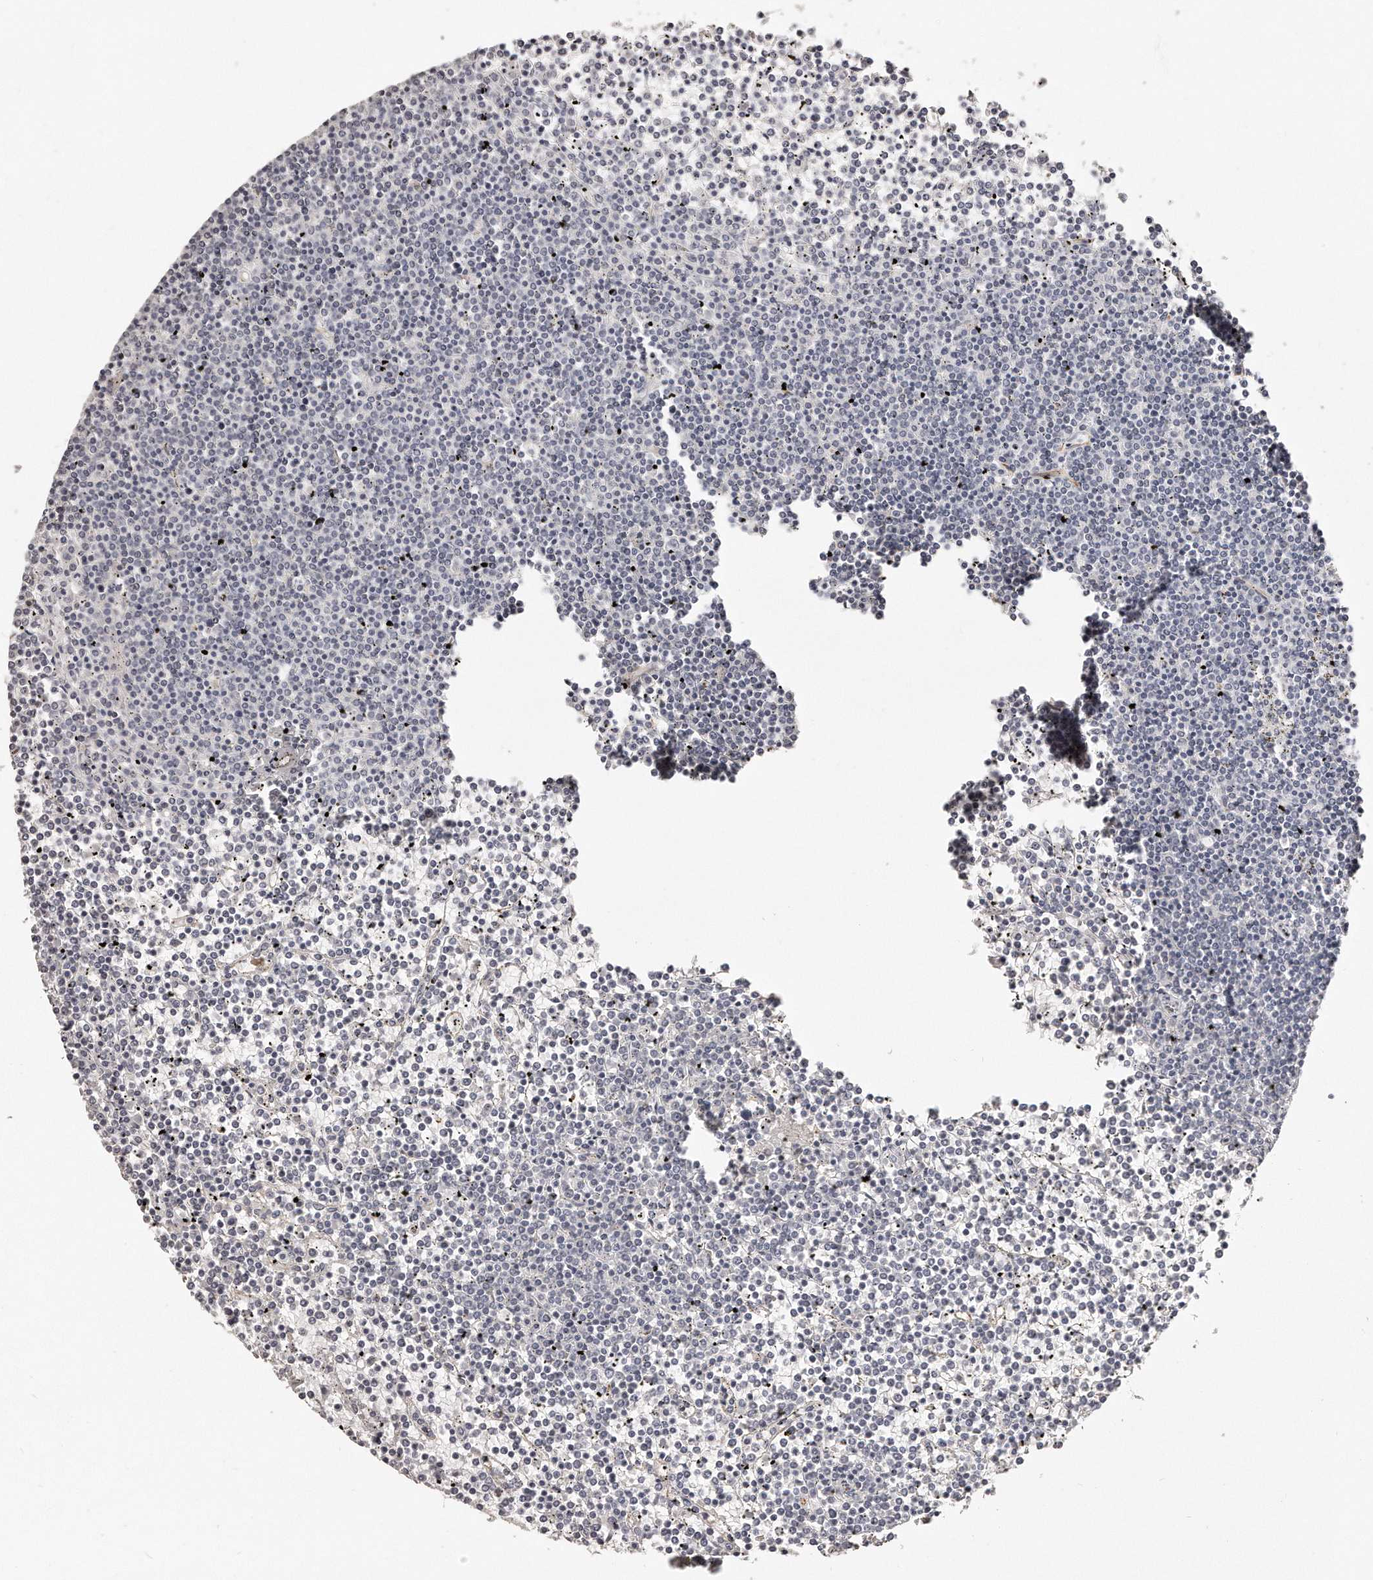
{"staining": {"intensity": "negative", "quantity": "none", "location": "none"}, "tissue": "lymphoma", "cell_type": "Tumor cells", "image_type": "cancer", "snomed": [{"axis": "morphology", "description": "Malignant lymphoma, non-Hodgkin's type, Low grade"}, {"axis": "topography", "description": "Spleen"}], "caption": "An immunohistochemistry (IHC) photomicrograph of lymphoma is shown. There is no staining in tumor cells of lymphoma.", "gene": "ZYG11A", "patient": {"sex": "female", "age": 19}}